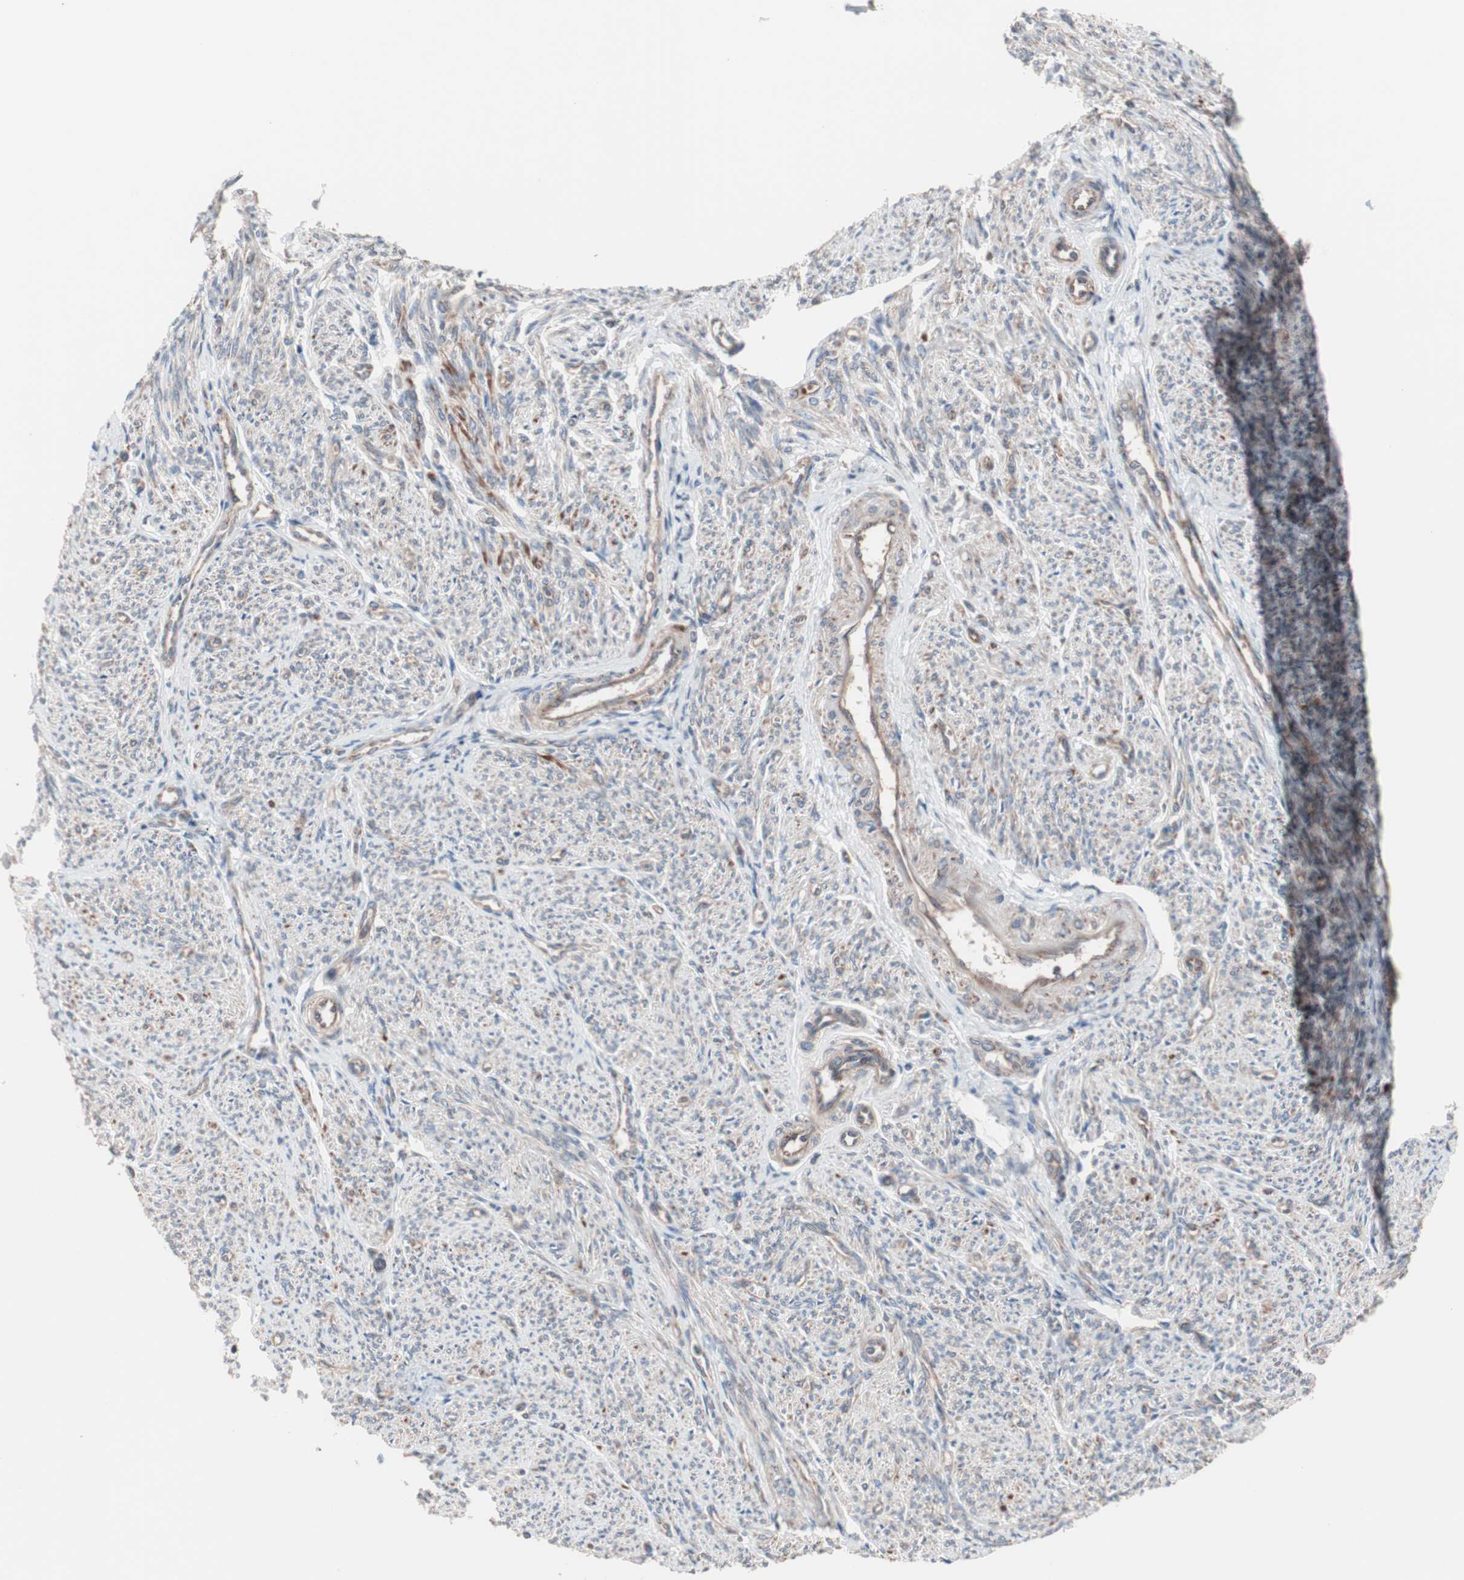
{"staining": {"intensity": "weak", "quantity": ">75%", "location": "cytoplasmic/membranous"}, "tissue": "smooth muscle", "cell_type": "Smooth muscle cells", "image_type": "normal", "snomed": [{"axis": "morphology", "description": "Normal tissue, NOS"}, {"axis": "topography", "description": "Smooth muscle"}], "caption": "This image displays normal smooth muscle stained with immunohistochemistry (IHC) to label a protein in brown. The cytoplasmic/membranous of smooth muscle cells show weak positivity for the protein. Nuclei are counter-stained blue.", "gene": "CTTNBP2NL", "patient": {"sex": "female", "age": 65}}